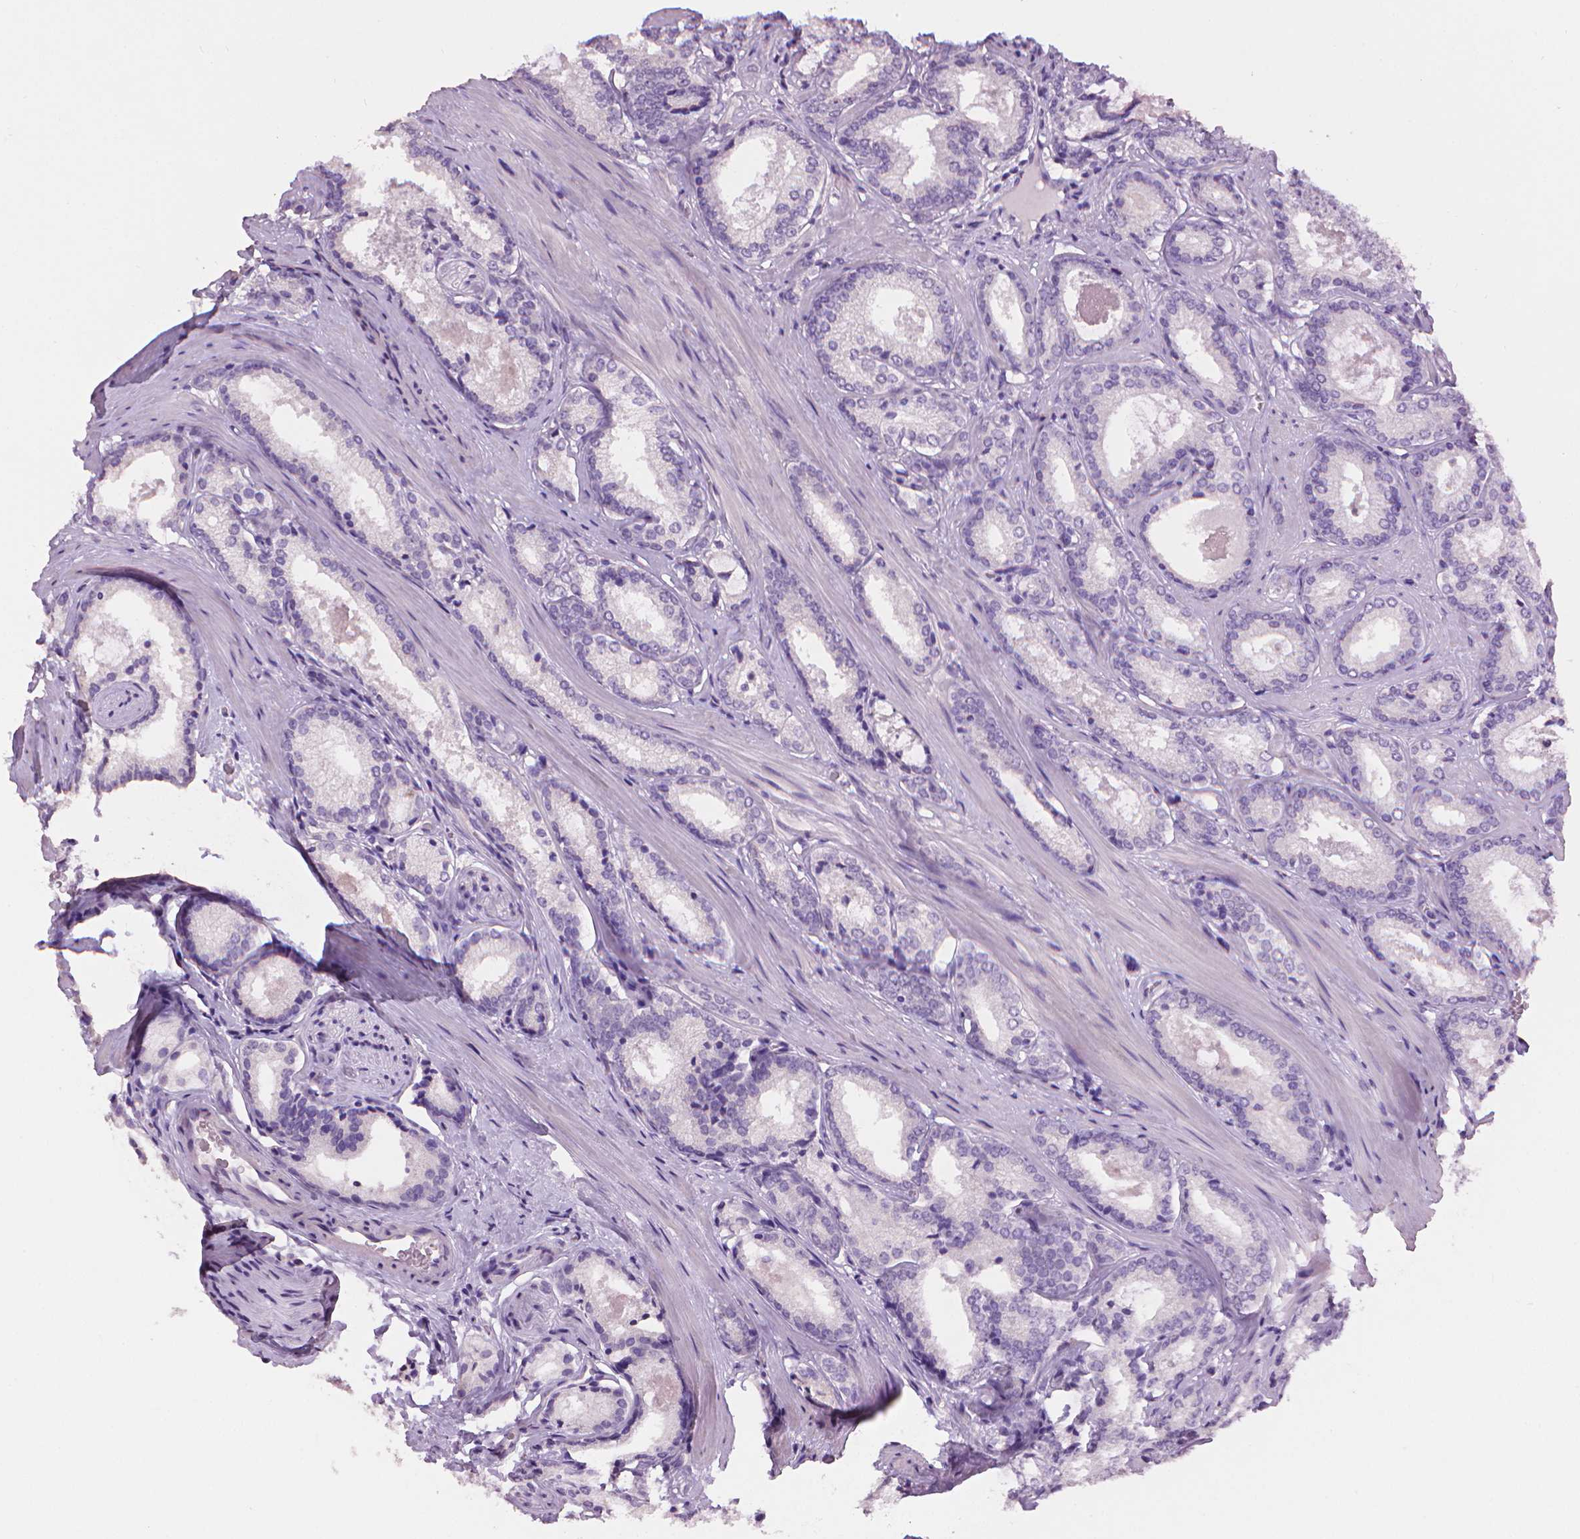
{"staining": {"intensity": "negative", "quantity": "none", "location": "none"}, "tissue": "prostate cancer", "cell_type": "Tumor cells", "image_type": "cancer", "snomed": [{"axis": "morphology", "description": "Adenocarcinoma, Low grade"}, {"axis": "topography", "description": "Prostate"}], "caption": "Immunohistochemical staining of human low-grade adenocarcinoma (prostate) exhibits no significant staining in tumor cells. (Brightfield microscopy of DAB immunohistochemistry at high magnification).", "gene": "MLANA", "patient": {"sex": "male", "age": 56}}